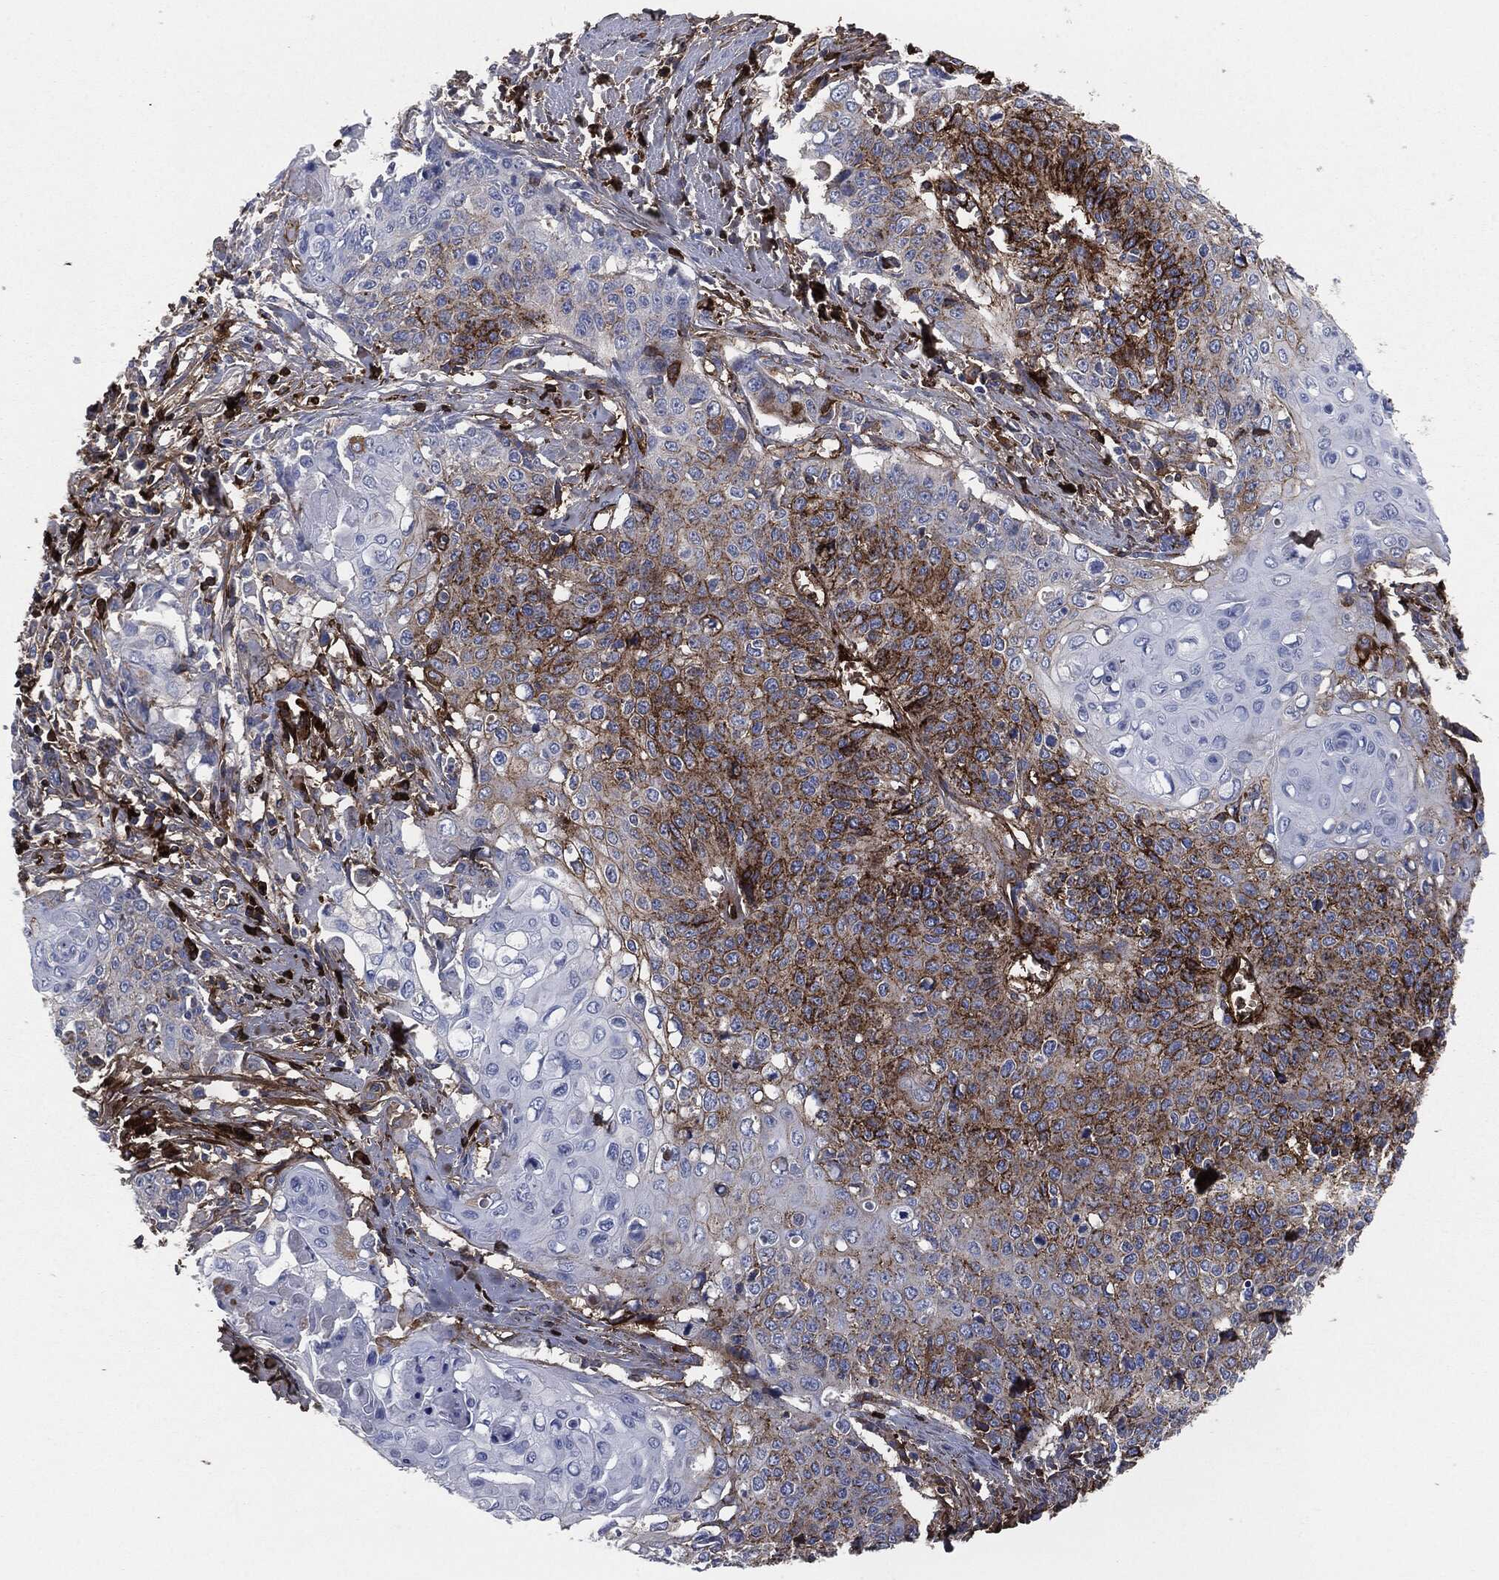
{"staining": {"intensity": "strong", "quantity": "25%-75%", "location": "cytoplasmic/membranous"}, "tissue": "cervical cancer", "cell_type": "Tumor cells", "image_type": "cancer", "snomed": [{"axis": "morphology", "description": "Squamous cell carcinoma, NOS"}, {"axis": "topography", "description": "Cervix"}], "caption": "Human squamous cell carcinoma (cervical) stained with a protein marker reveals strong staining in tumor cells.", "gene": "APOB", "patient": {"sex": "female", "age": 39}}